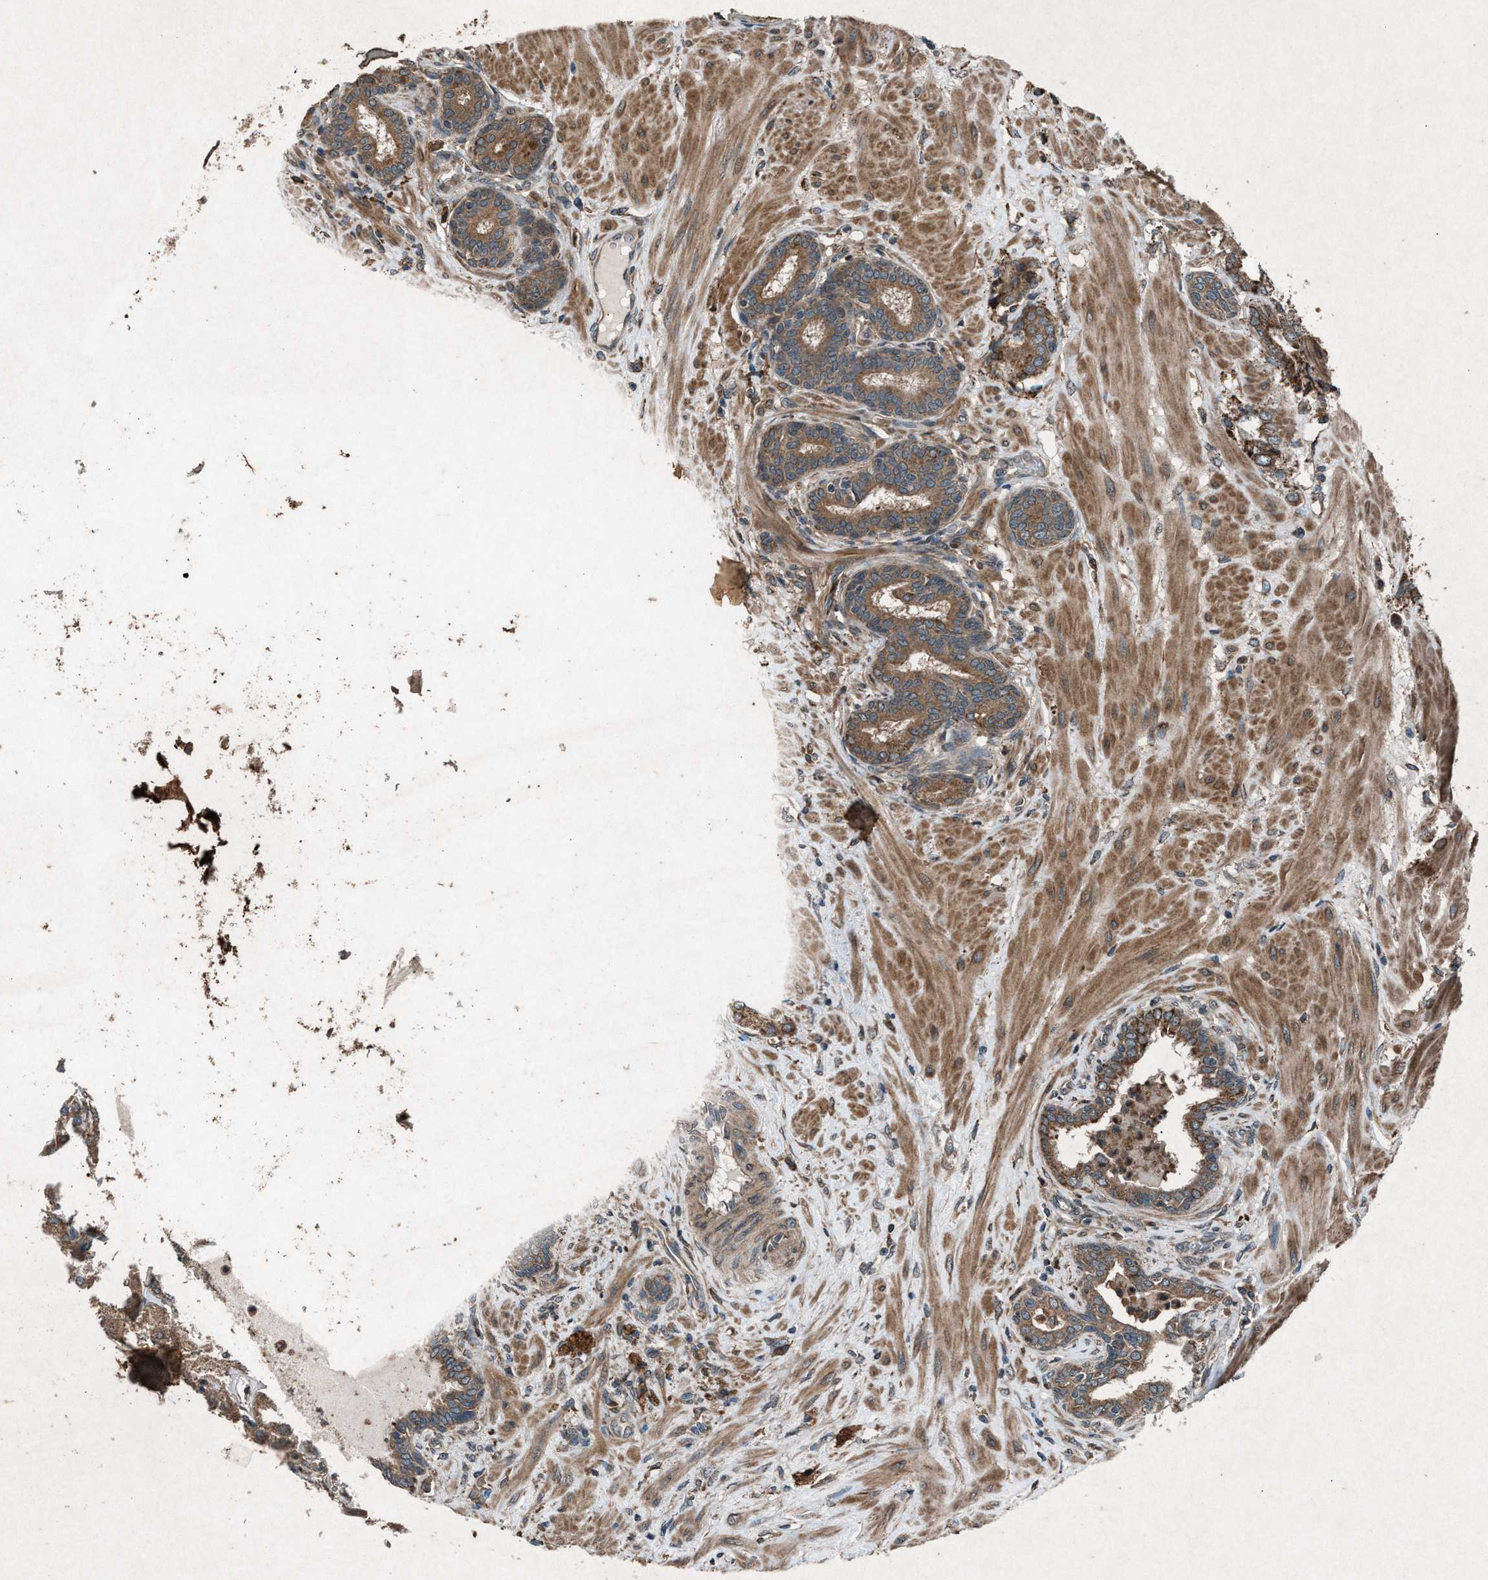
{"staining": {"intensity": "moderate", "quantity": ">75%", "location": "cytoplasmic/membranous"}, "tissue": "prostate cancer", "cell_type": "Tumor cells", "image_type": "cancer", "snomed": [{"axis": "morphology", "description": "Adenocarcinoma, High grade"}, {"axis": "topography", "description": "Prostate"}], "caption": "Immunohistochemistry (IHC) (DAB (3,3'-diaminobenzidine)) staining of human prostate cancer (adenocarcinoma (high-grade)) reveals moderate cytoplasmic/membranous protein expression in approximately >75% of tumor cells.", "gene": "CALR", "patient": {"sex": "male", "age": 50}}